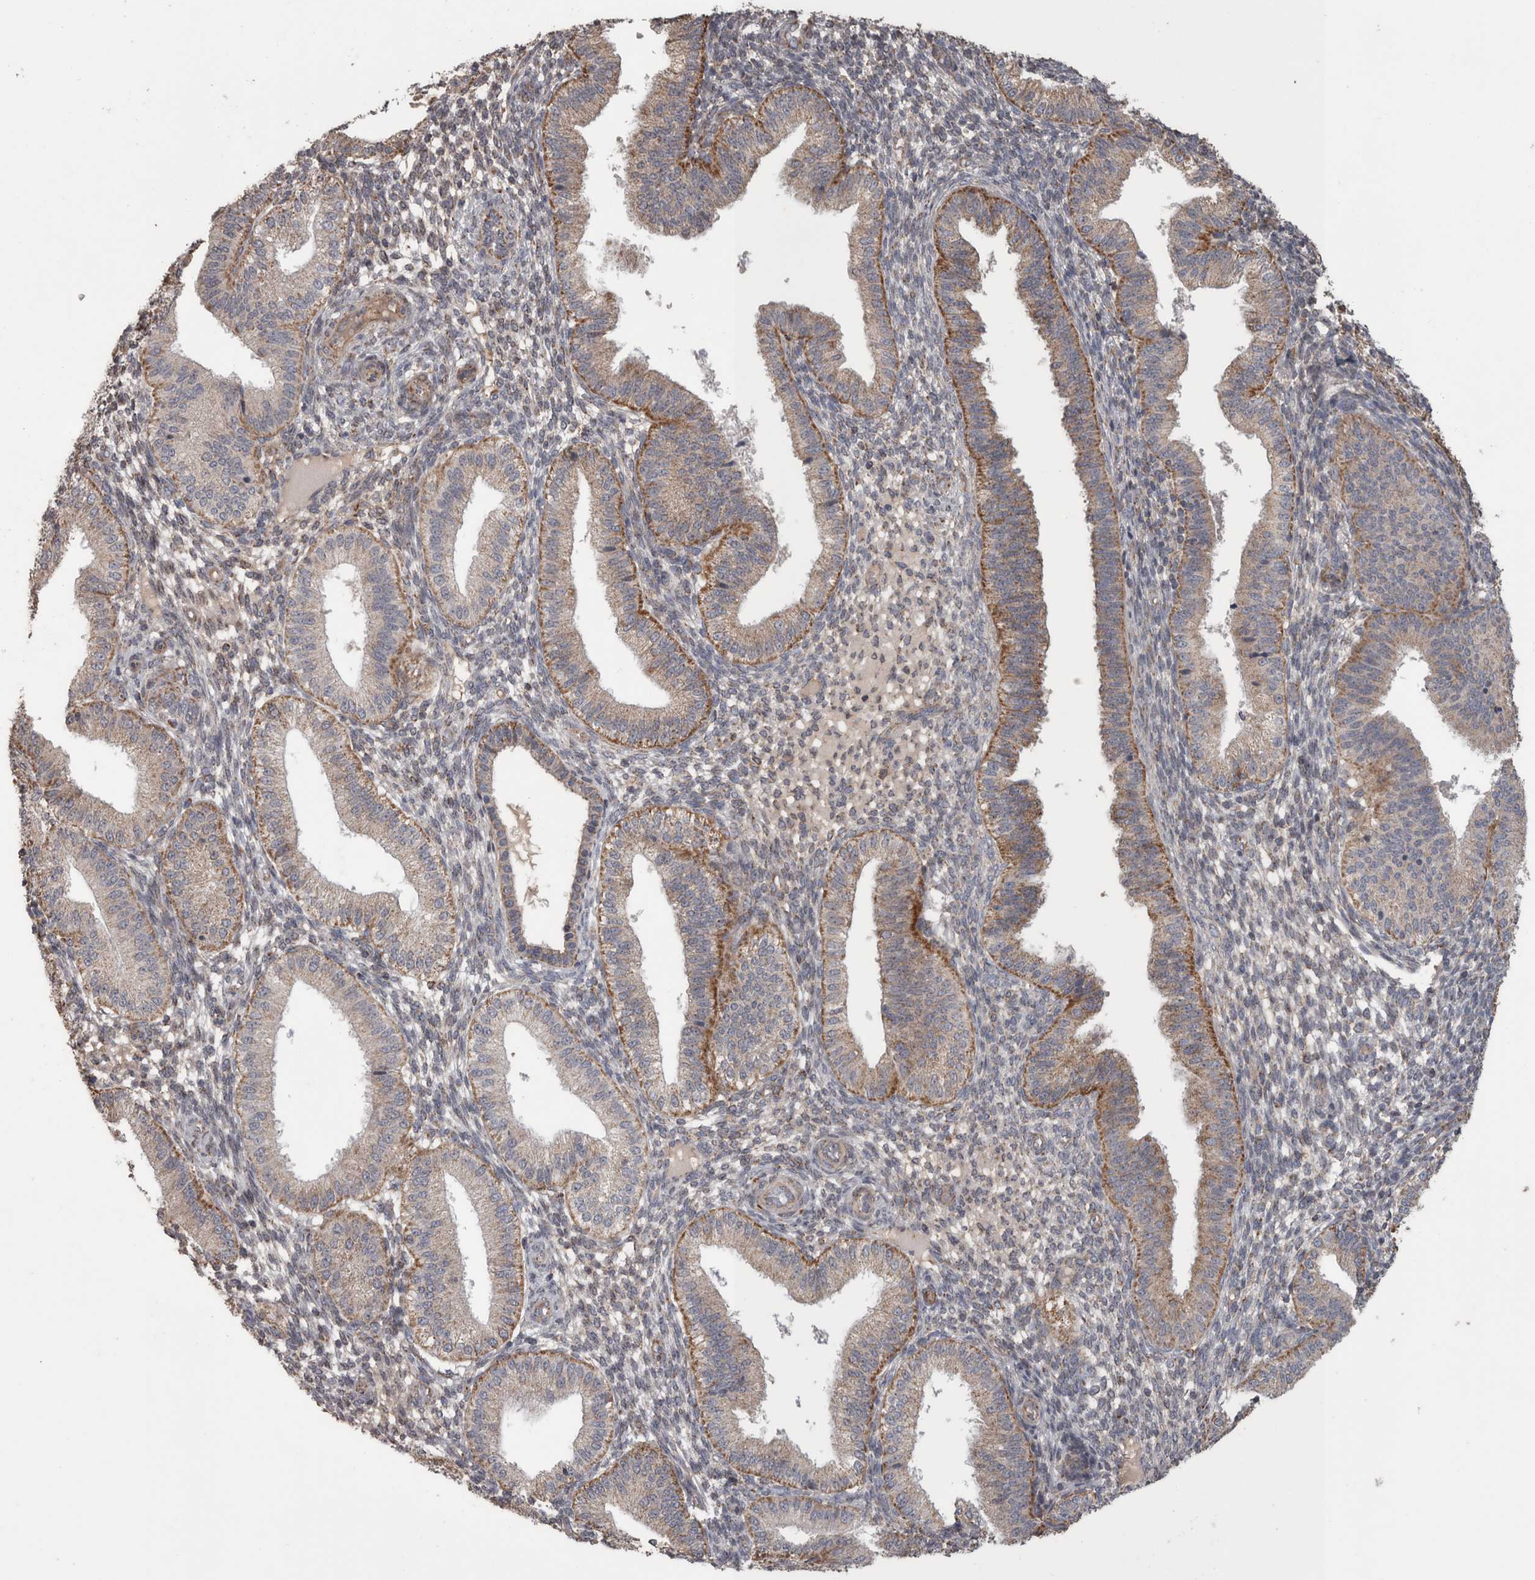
{"staining": {"intensity": "weak", "quantity": "25%-75%", "location": "cytoplasmic/membranous"}, "tissue": "endometrium", "cell_type": "Cells in endometrial stroma", "image_type": "normal", "snomed": [{"axis": "morphology", "description": "Normal tissue, NOS"}, {"axis": "topography", "description": "Endometrium"}], "caption": "Immunohistochemical staining of benign endometrium shows 25%-75% levels of weak cytoplasmic/membranous protein staining in approximately 25%-75% of cells in endometrial stroma. The staining was performed using DAB (3,3'-diaminobenzidine) to visualize the protein expression in brown, while the nuclei were stained in blue with hematoxylin (Magnification: 20x).", "gene": "SCO1", "patient": {"sex": "female", "age": 39}}